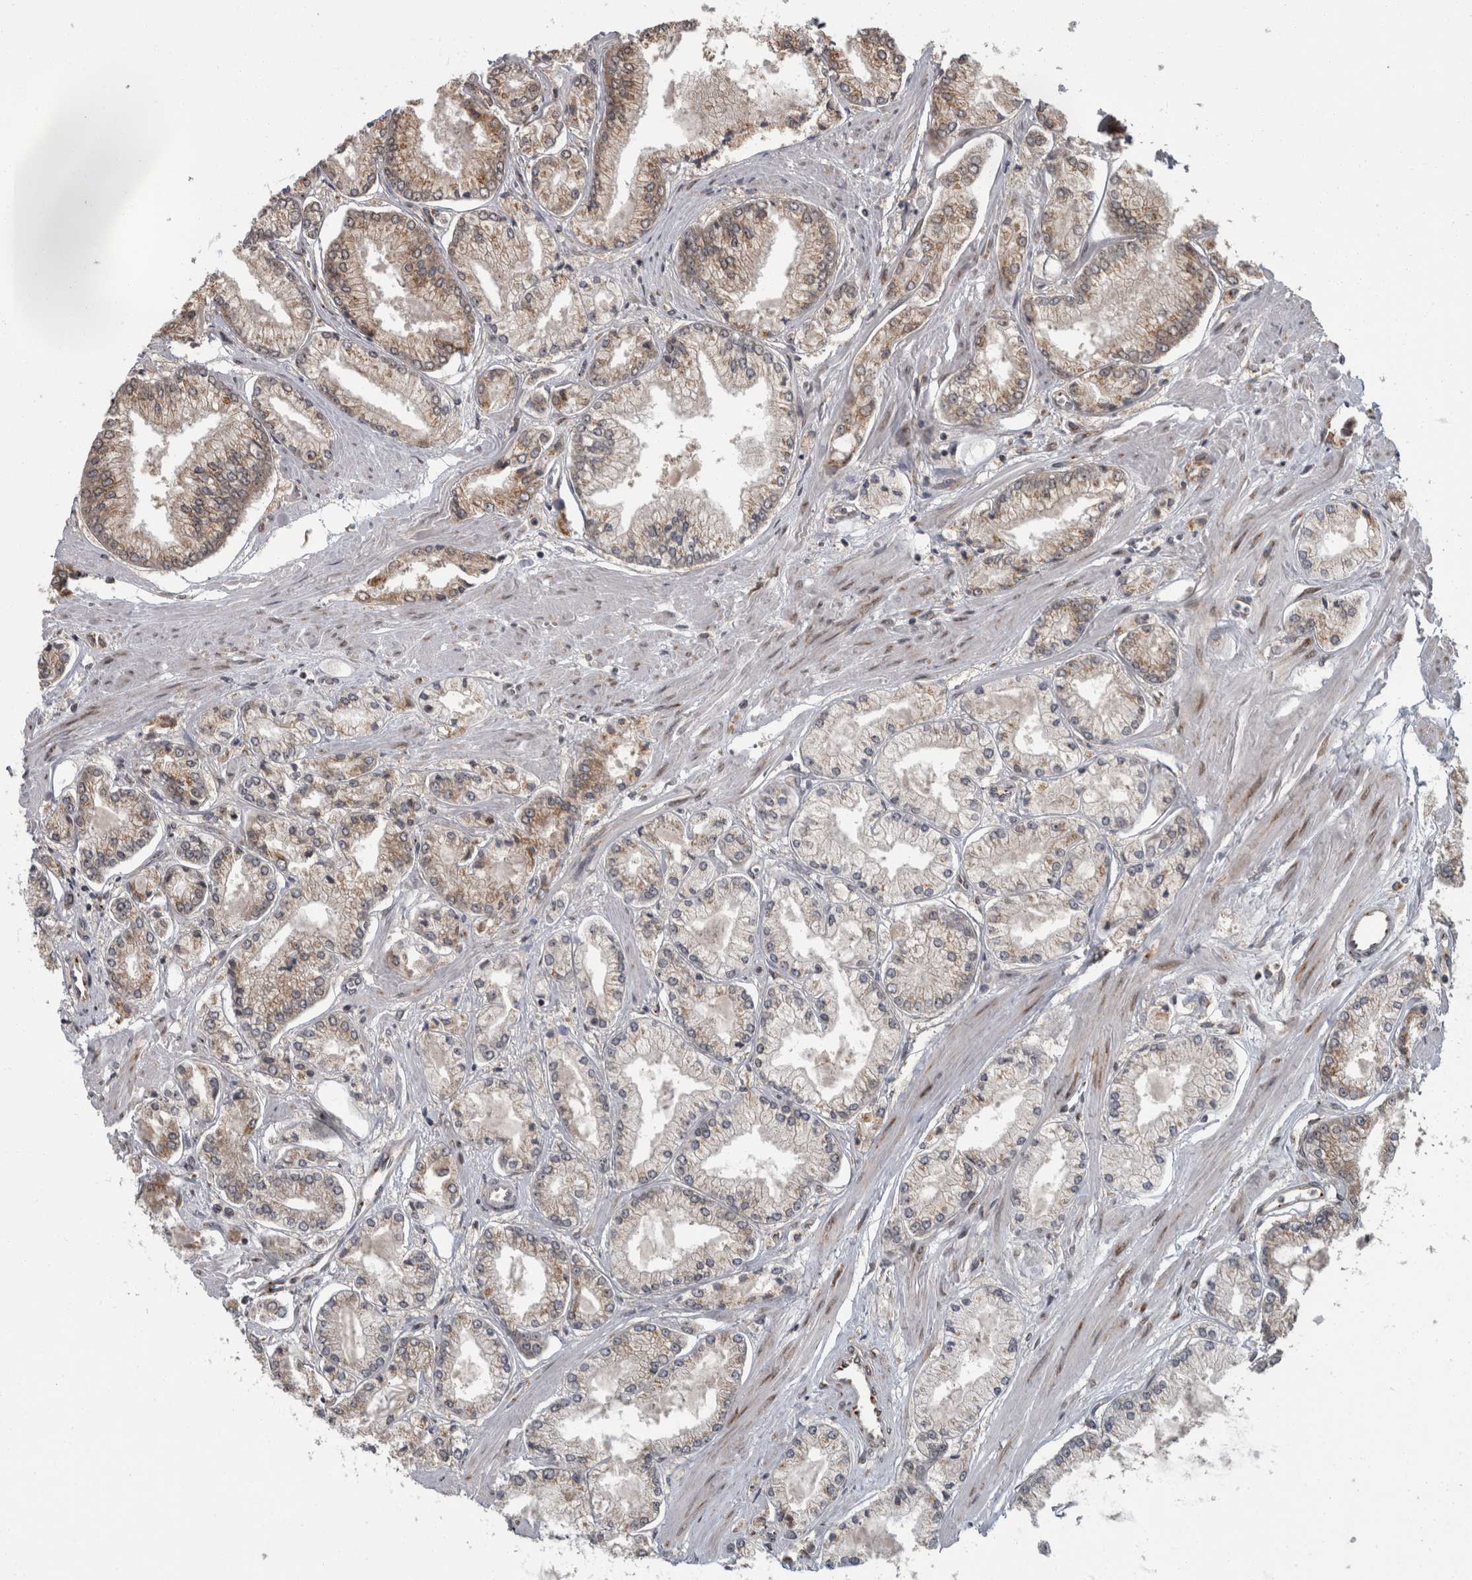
{"staining": {"intensity": "weak", "quantity": "25%-75%", "location": "cytoplasmic/membranous"}, "tissue": "prostate cancer", "cell_type": "Tumor cells", "image_type": "cancer", "snomed": [{"axis": "morphology", "description": "Adenocarcinoma, Low grade"}, {"axis": "topography", "description": "Prostate"}], "caption": "Protein analysis of prostate cancer (low-grade adenocarcinoma) tissue shows weak cytoplasmic/membranous staining in approximately 25%-75% of tumor cells. (IHC, brightfield microscopy, high magnification).", "gene": "LMAN2L", "patient": {"sex": "male", "age": 52}}